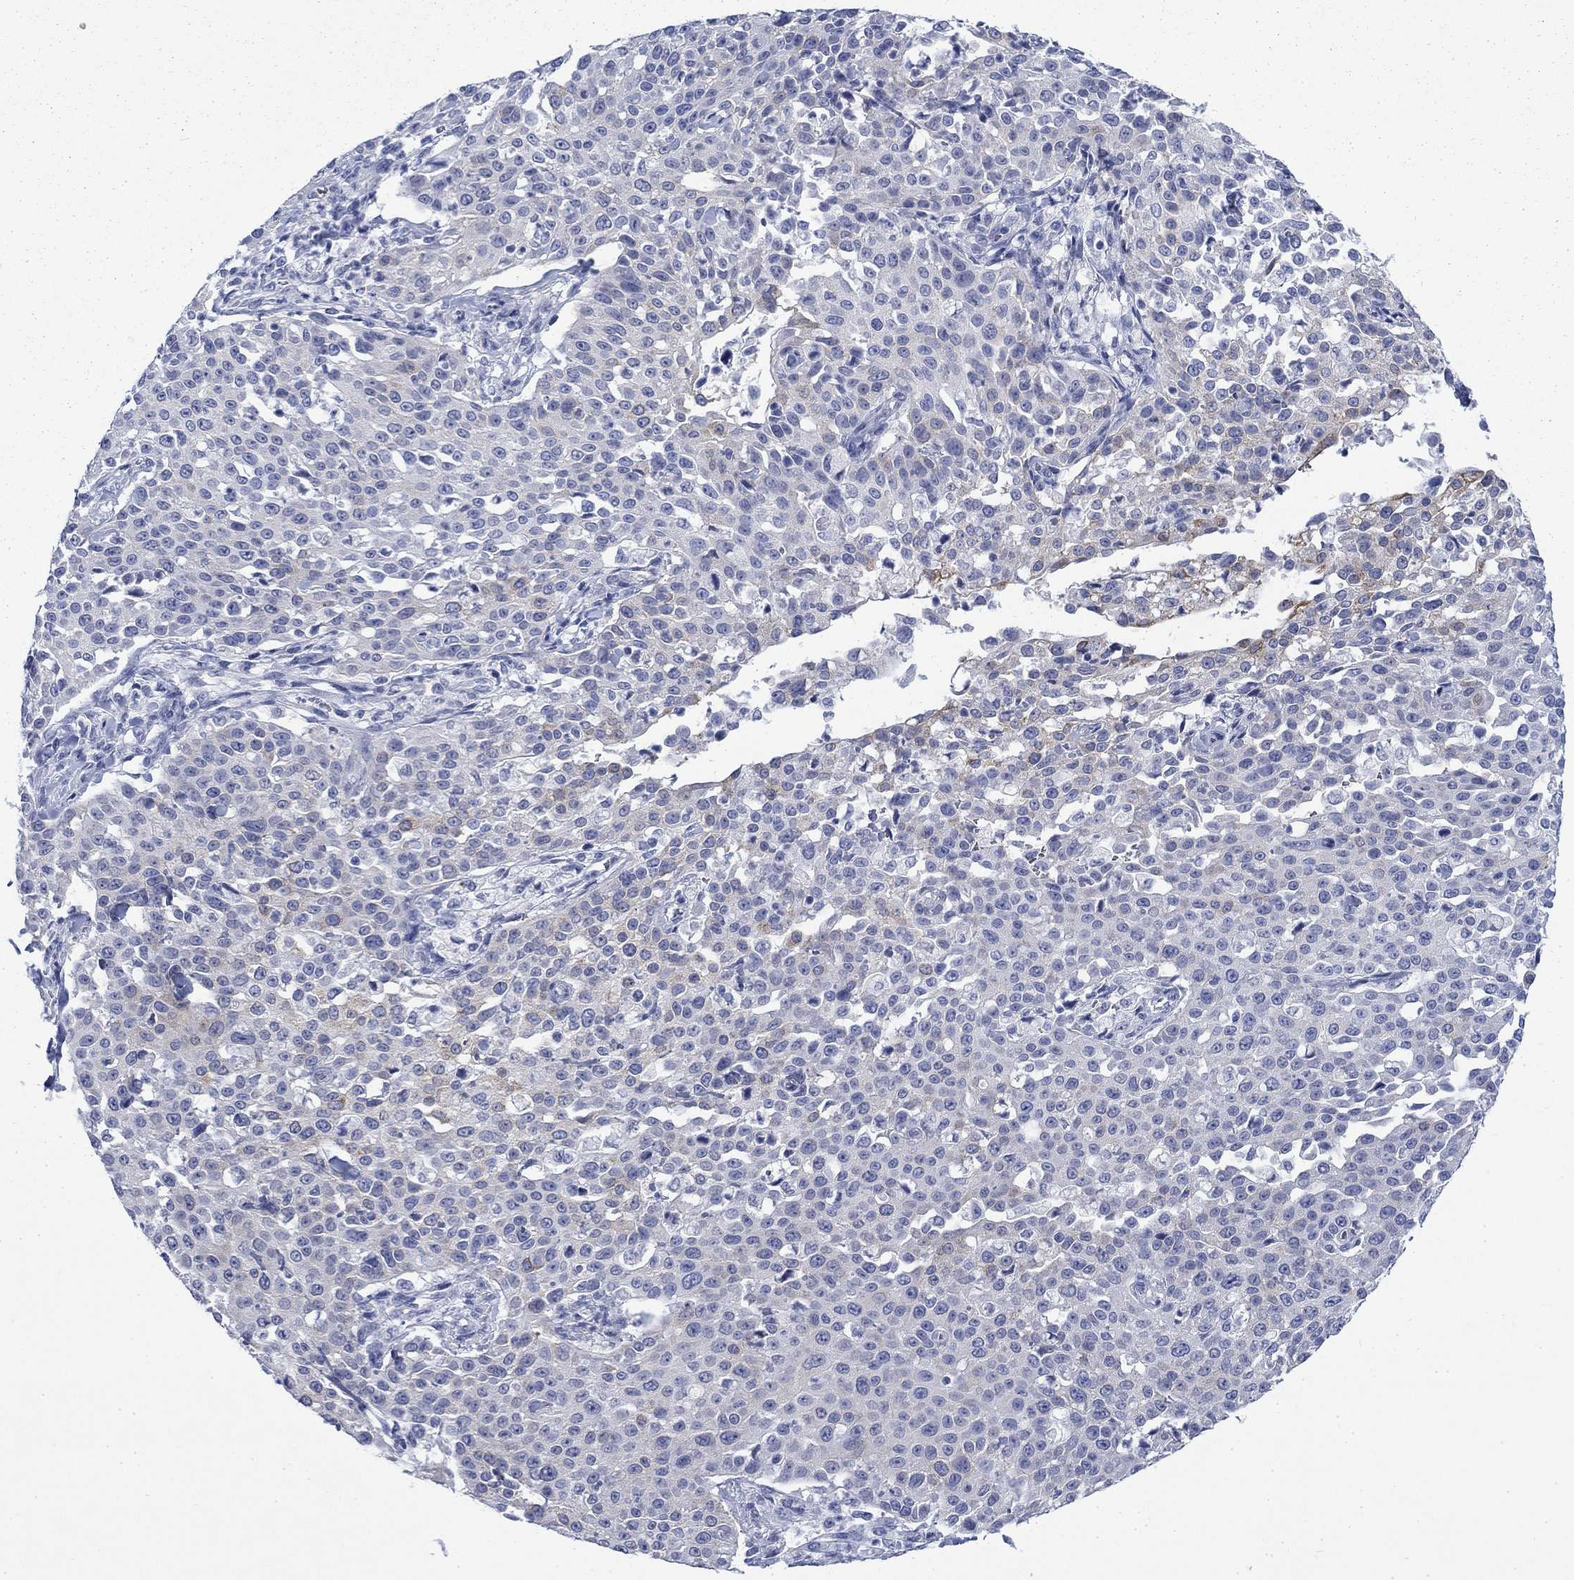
{"staining": {"intensity": "weak", "quantity": "<25%", "location": "cytoplasmic/membranous"}, "tissue": "cervical cancer", "cell_type": "Tumor cells", "image_type": "cancer", "snomed": [{"axis": "morphology", "description": "Squamous cell carcinoma, NOS"}, {"axis": "topography", "description": "Cervix"}], "caption": "This is an IHC photomicrograph of human squamous cell carcinoma (cervical). There is no positivity in tumor cells.", "gene": "IGF2BP3", "patient": {"sex": "female", "age": 26}}